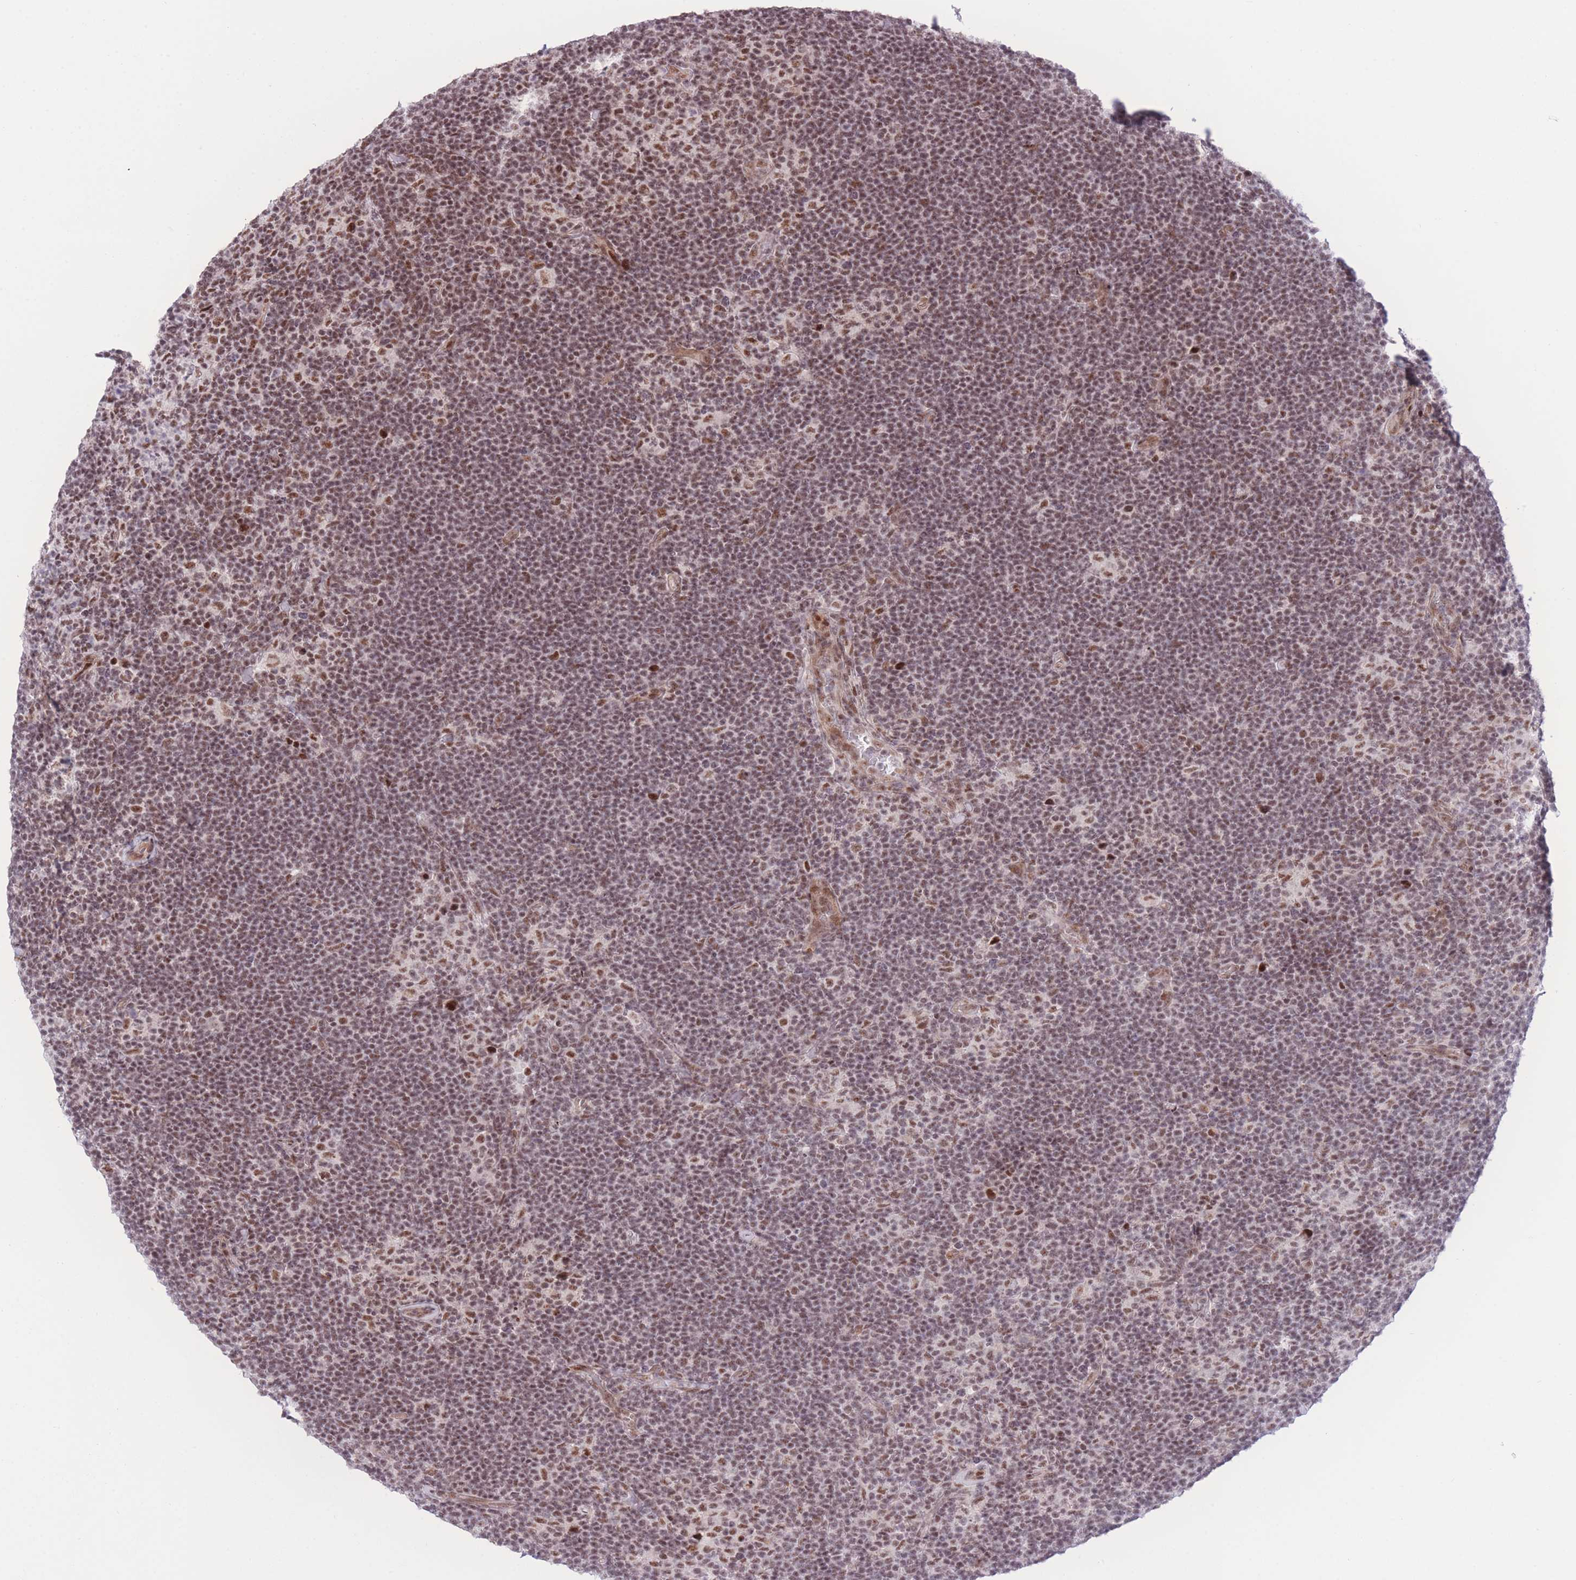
{"staining": {"intensity": "moderate", "quantity": ">75%", "location": "nuclear"}, "tissue": "lymphoma", "cell_type": "Tumor cells", "image_type": "cancer", "snomed": [{"axis": "morphology", "description": "Hodgkin's disease, NOS"}, {"axis": "topography", "description": "Lymph node"}], "caption": "Brown immunohistochemical staining in human lymphoma displays moderate nuclear staining in about >75% of tumor cells.", "gene": "PCIF1", "patient": {"sex": "female", "age": 57}}